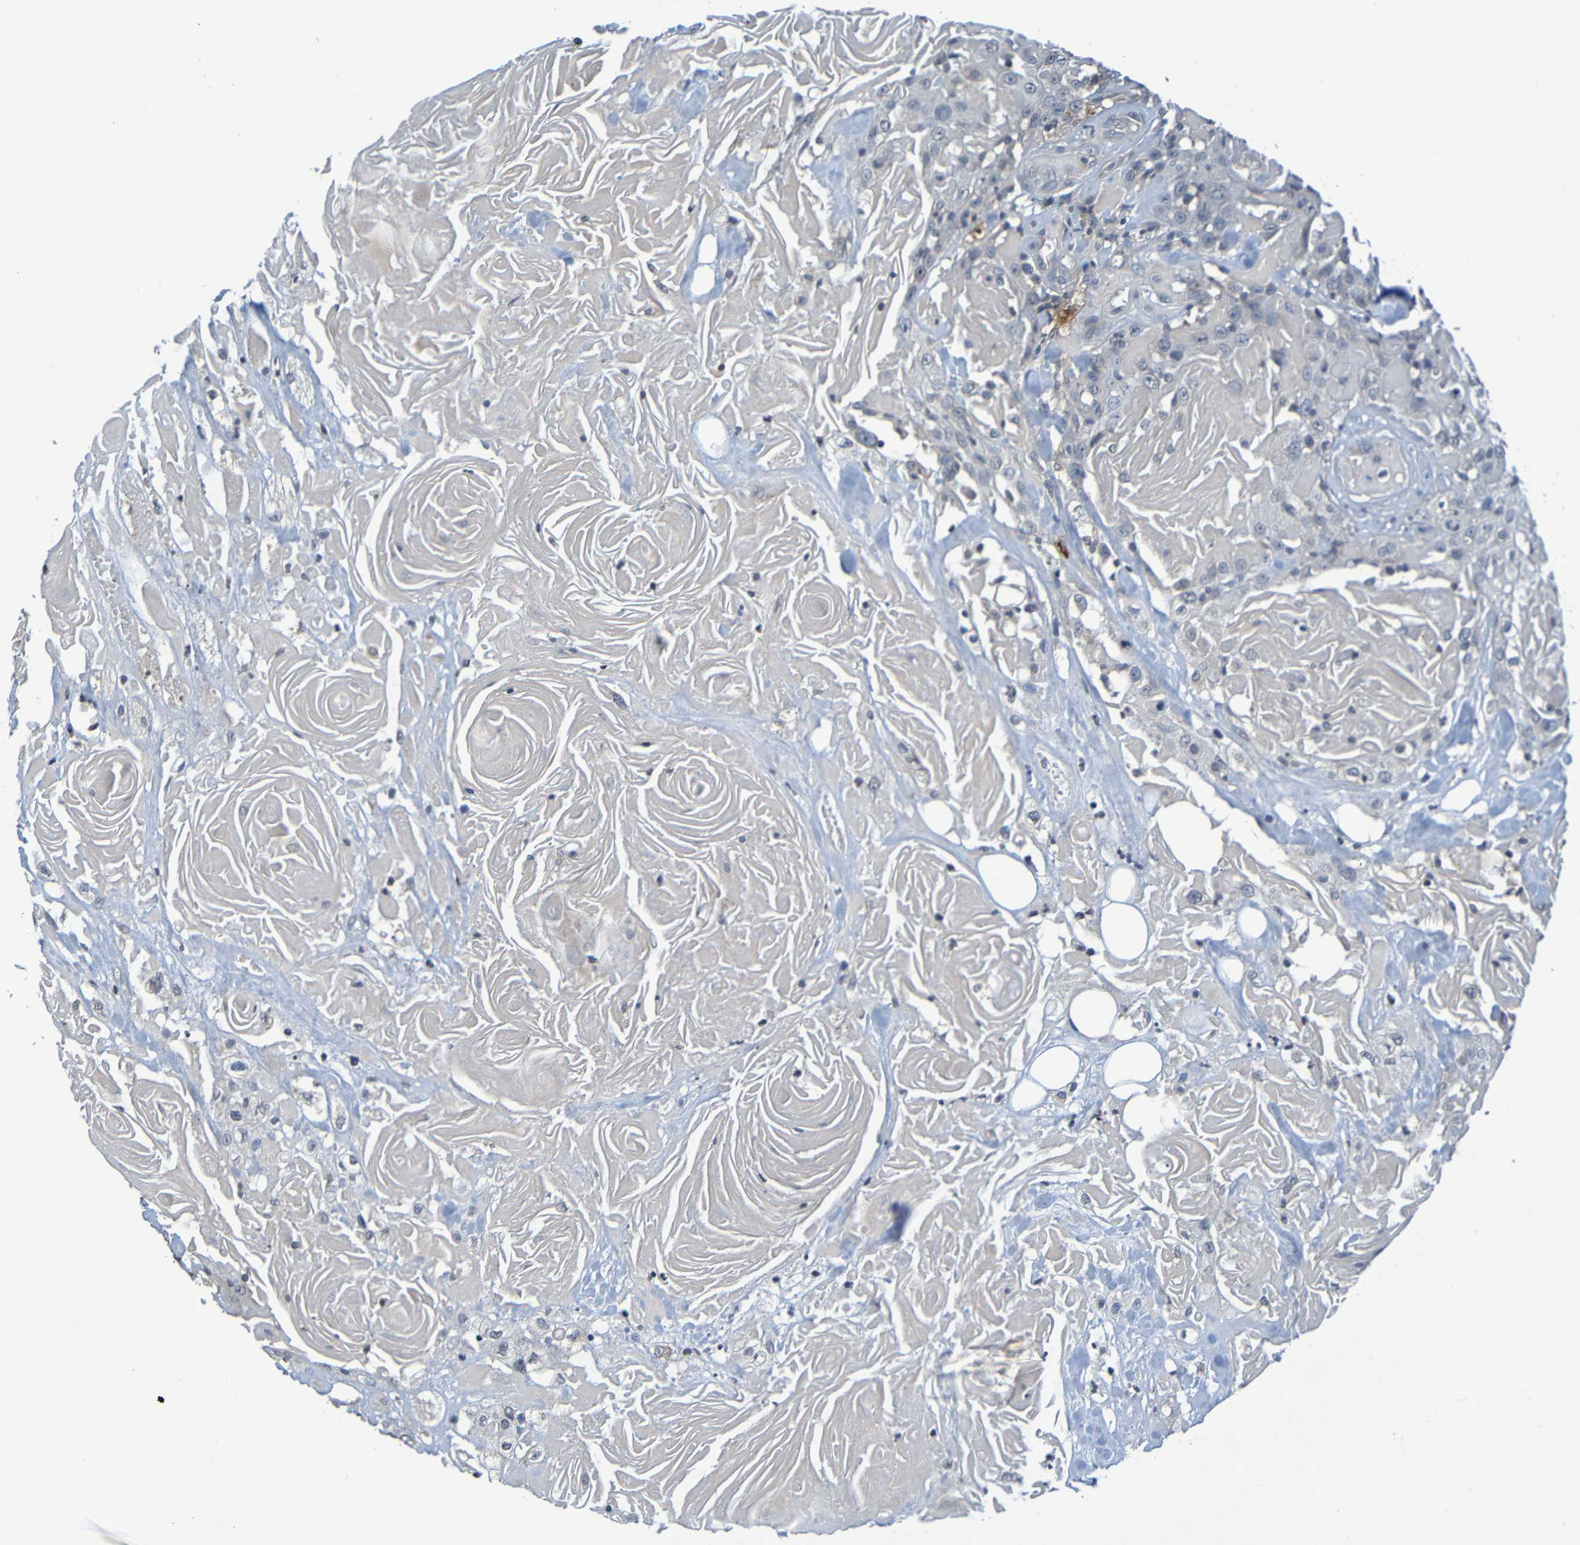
{"staining": {"intensity": "negative", "quantity": "none", "location": "none"}, "tissue": "head and neck cancer", "cell_type": "Tumor cells", "image_type": "cancer", "snomed": [{"axis": "morphology", "description": "Squamous cell carcinoma, NOS"}, {"axis": "topography", "description": "Head-Neck"}], "caption": "Head and neck cancer (squamous cell carcinoma) stained for a protein using IHC demonstrates no staining tumor cells.", "gene": "C3AR1", "patient": {"sex": "female", "age": 84}}